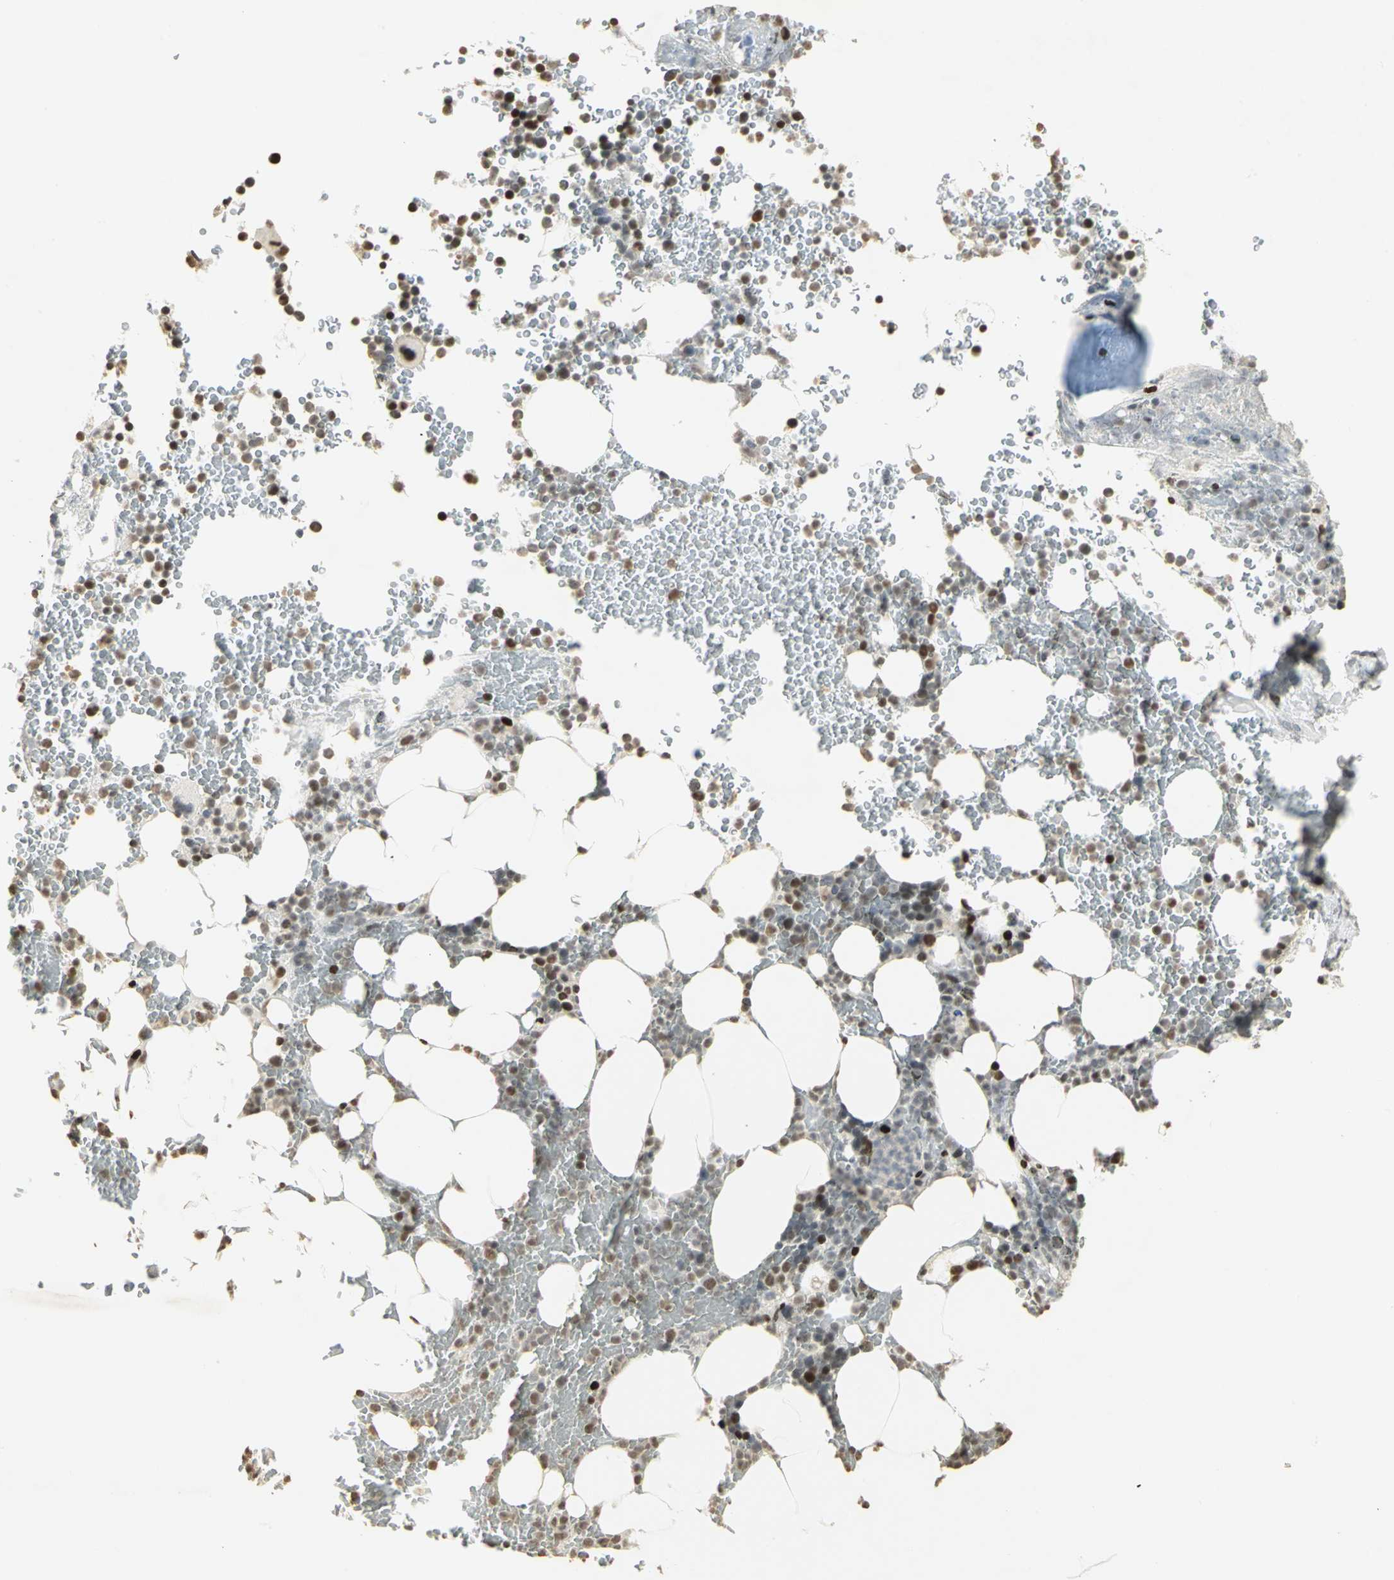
{"staining": {"intensity": "strong", "quantity": "25%-75%", "location": "nuclear"}, "tissue": "bone marrow", "cell_type": "Hematopoietic cells", "image_type": "normal", "snomed": [{"axis": "morphology", "description": "Normal tissue, NOS"}, {"axis": "topography", "description": "Bone marrow"}], "caption": "About 25%-75% of hematopoietic cells in unremarkable human bone marrow show strong nuclear protein expression as visualized by brown immunohistochemical staining.", "gene": "KDM1A", "patient": {"sex": "female", "age": 66}}